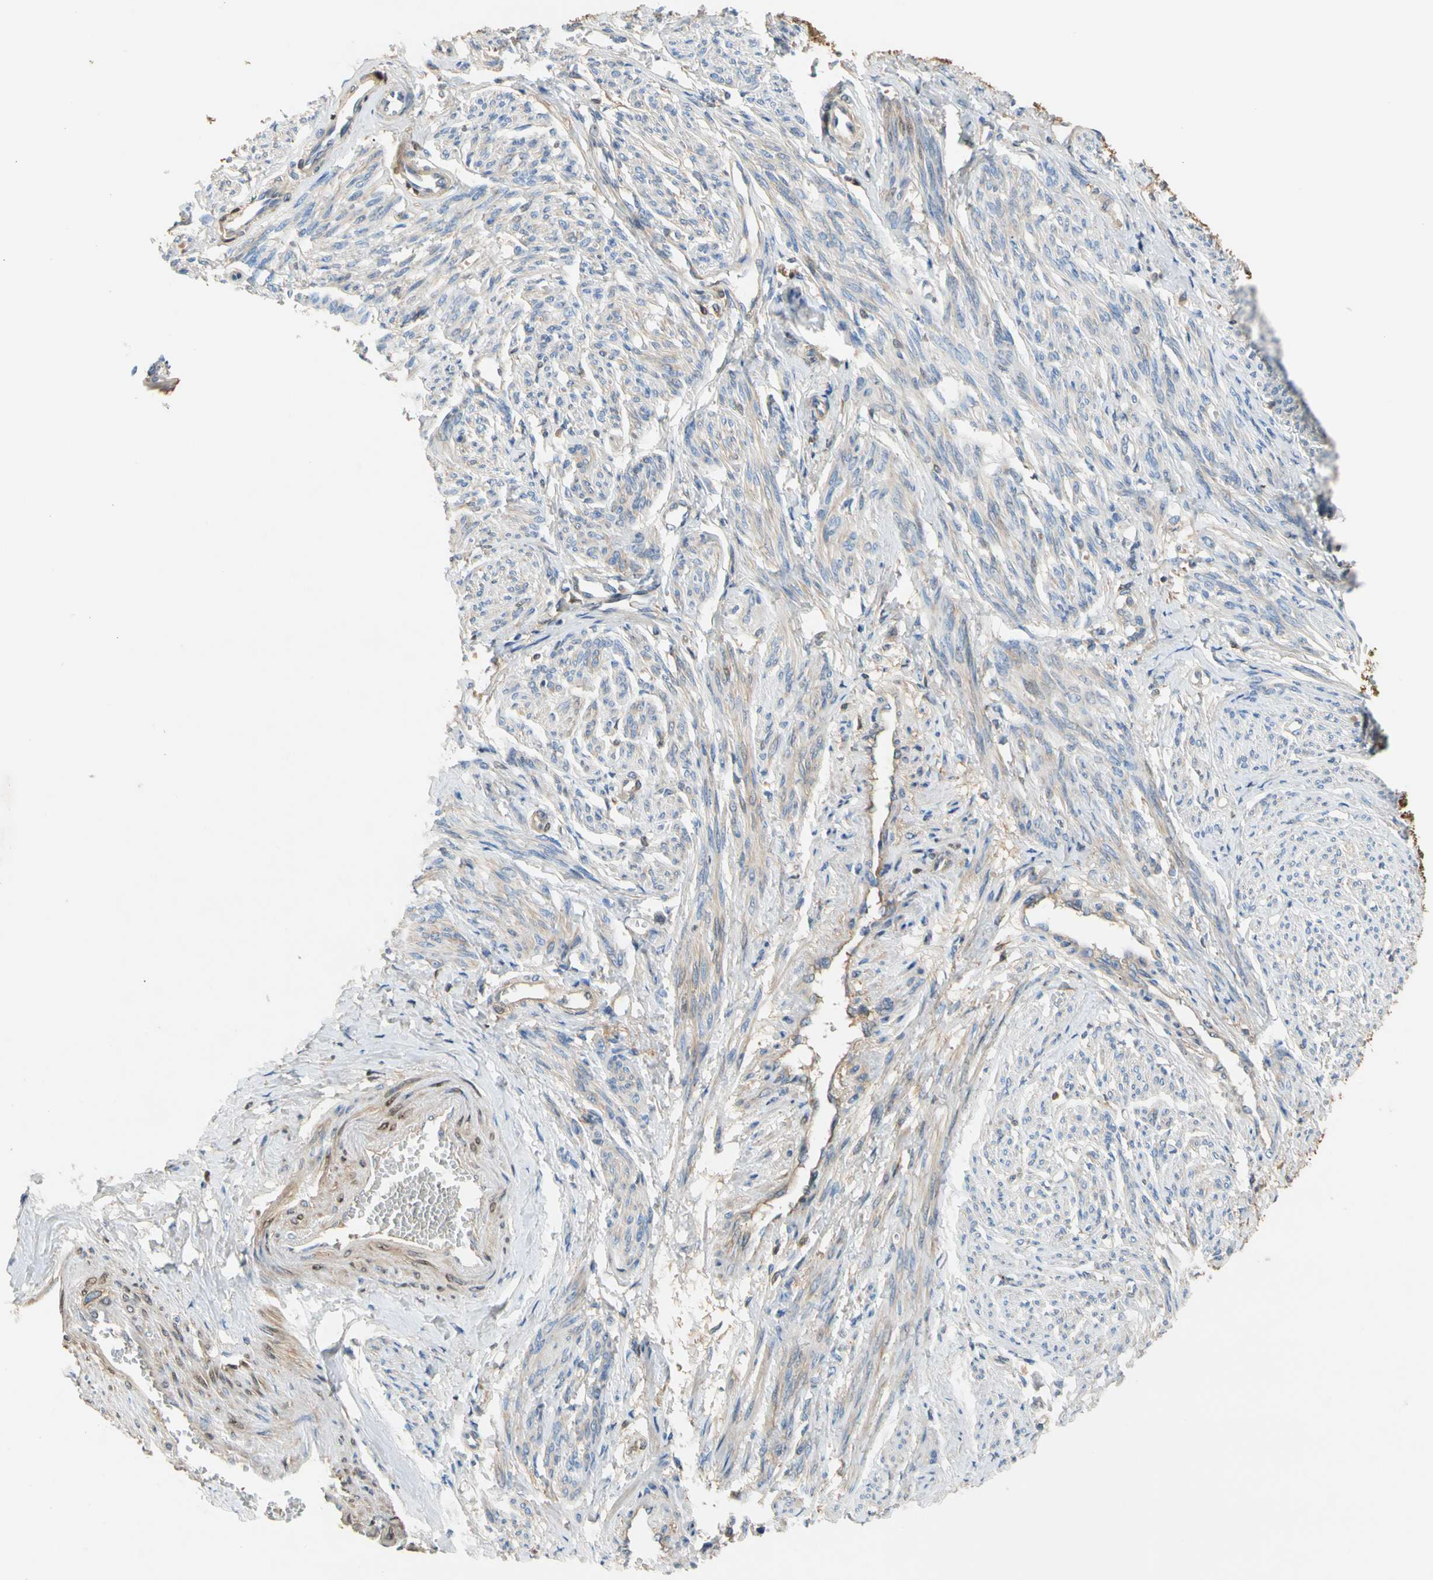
{"staining": {"intensity": "moderate", "quantity": "25%-75%", "location": "cytoplasmic/membranous"}, "tissue": "smooth muscle", "cell_type": "Smooth muscle cells", "image_type": "normal", "snomed": [{"axis": "morphology", "description": "Normal tissue, NOS"}, {"axis": "topography", "description": "Smooth muscle"}], "caption": "Human smooth muscle stained with a brown dye reveals moderate cytoplasmic/membranous positive staining in approximately 25%-75% of smooth muscle cells.", "gene": "ENTREP3", "patient": {"sex": "female", "age": 65}}